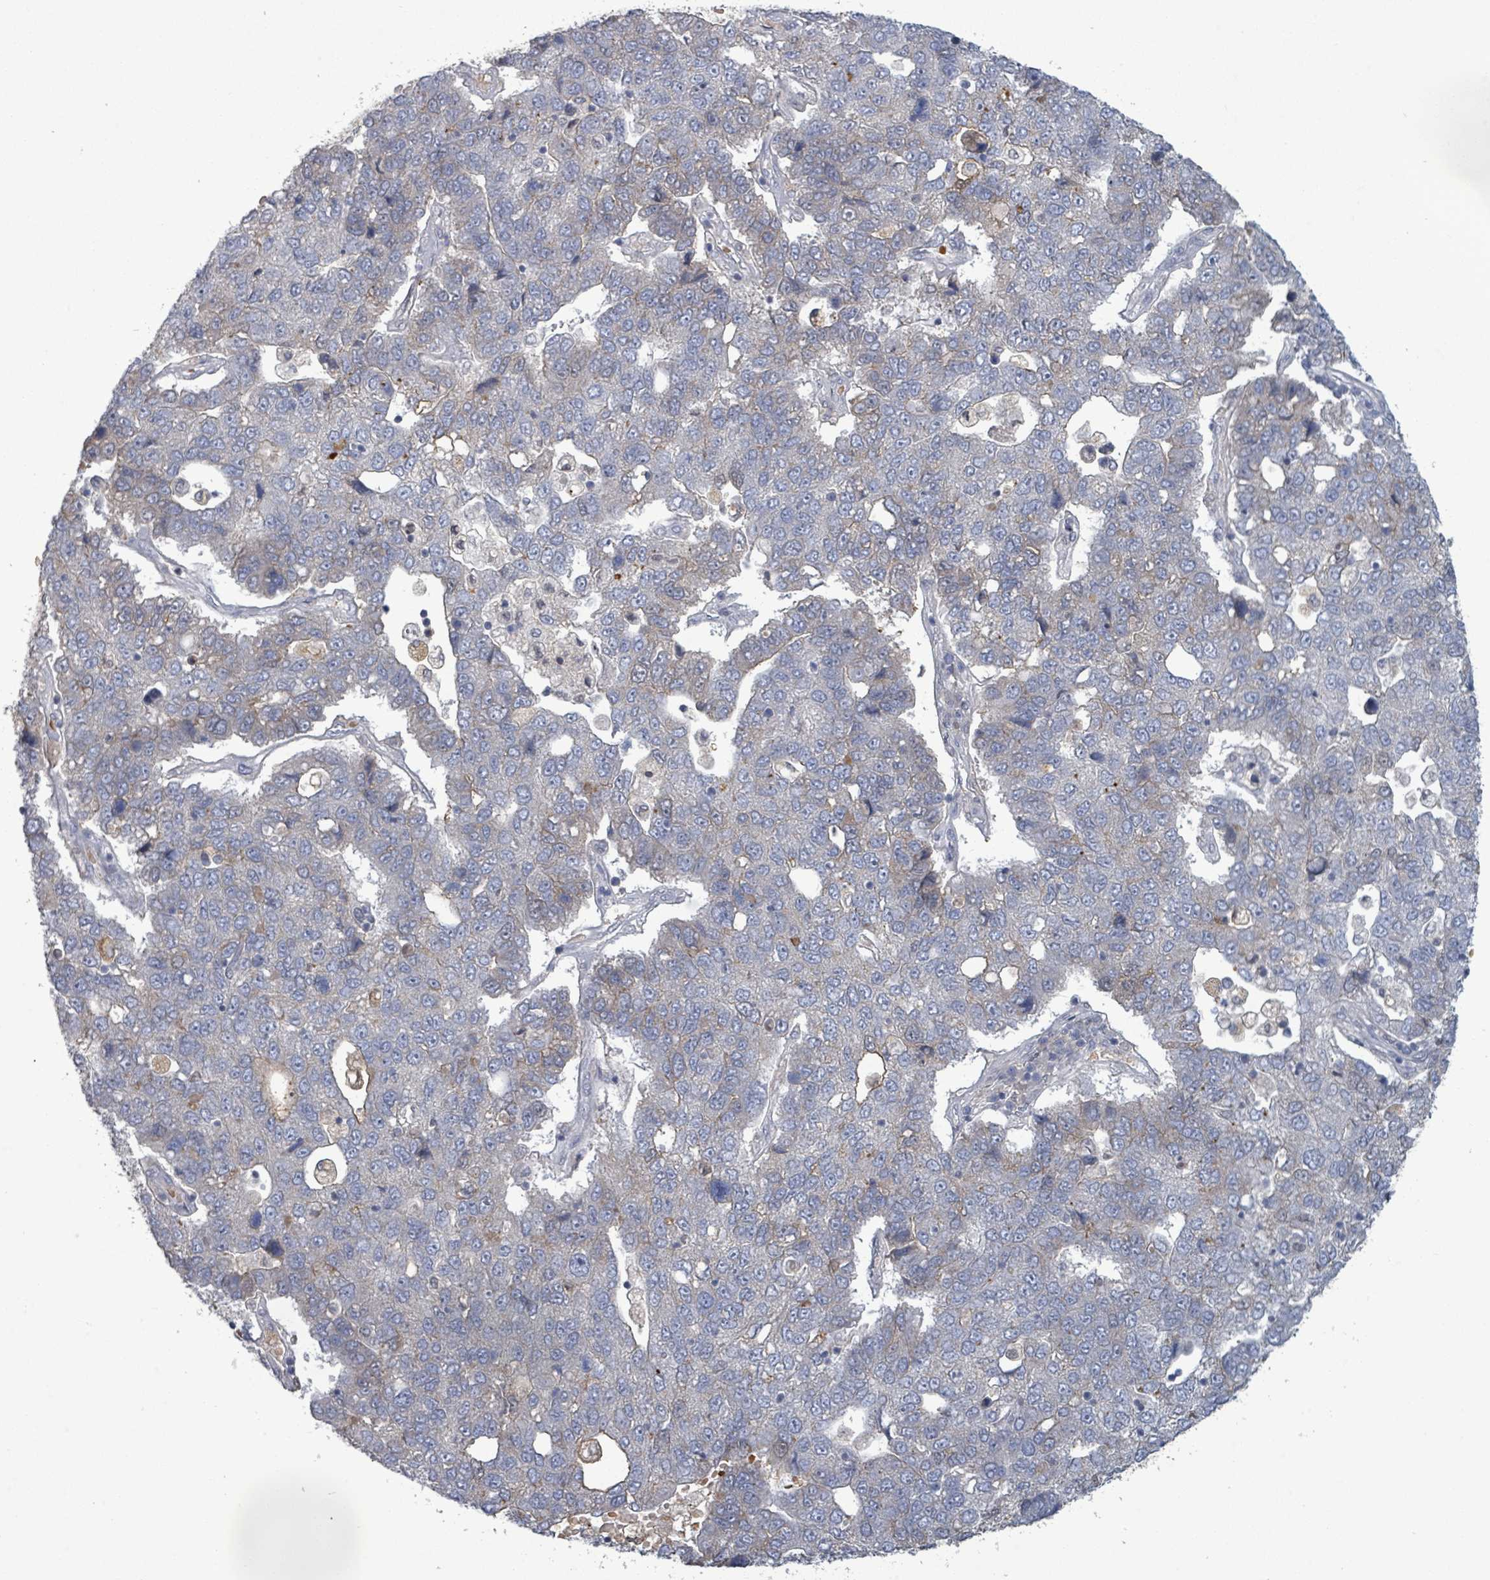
{"staining": {"intensity": "negative", "quantity": "none", "location": "none"}, "tissue": "pancreatic cancer", "cell_type": "Tumor cells", "image_type": "cancer", "snomed": [{"axis": "morphology", "description": "Adenocarcinoma, NOS"}, {"axis": "topography", "description": "Pancreas"}], "caption": "Protein analysis of adenocarcinoma (pancreatic) demonstrates no significant staining in tumor cells. The staining is performed using DAB (3,3'-diaminobenzidine) brown chromogen with nuclei counter-stained in using hematoxylin.", "gene": "GRM8", "patient": {"sex": "female", "age": 61}}